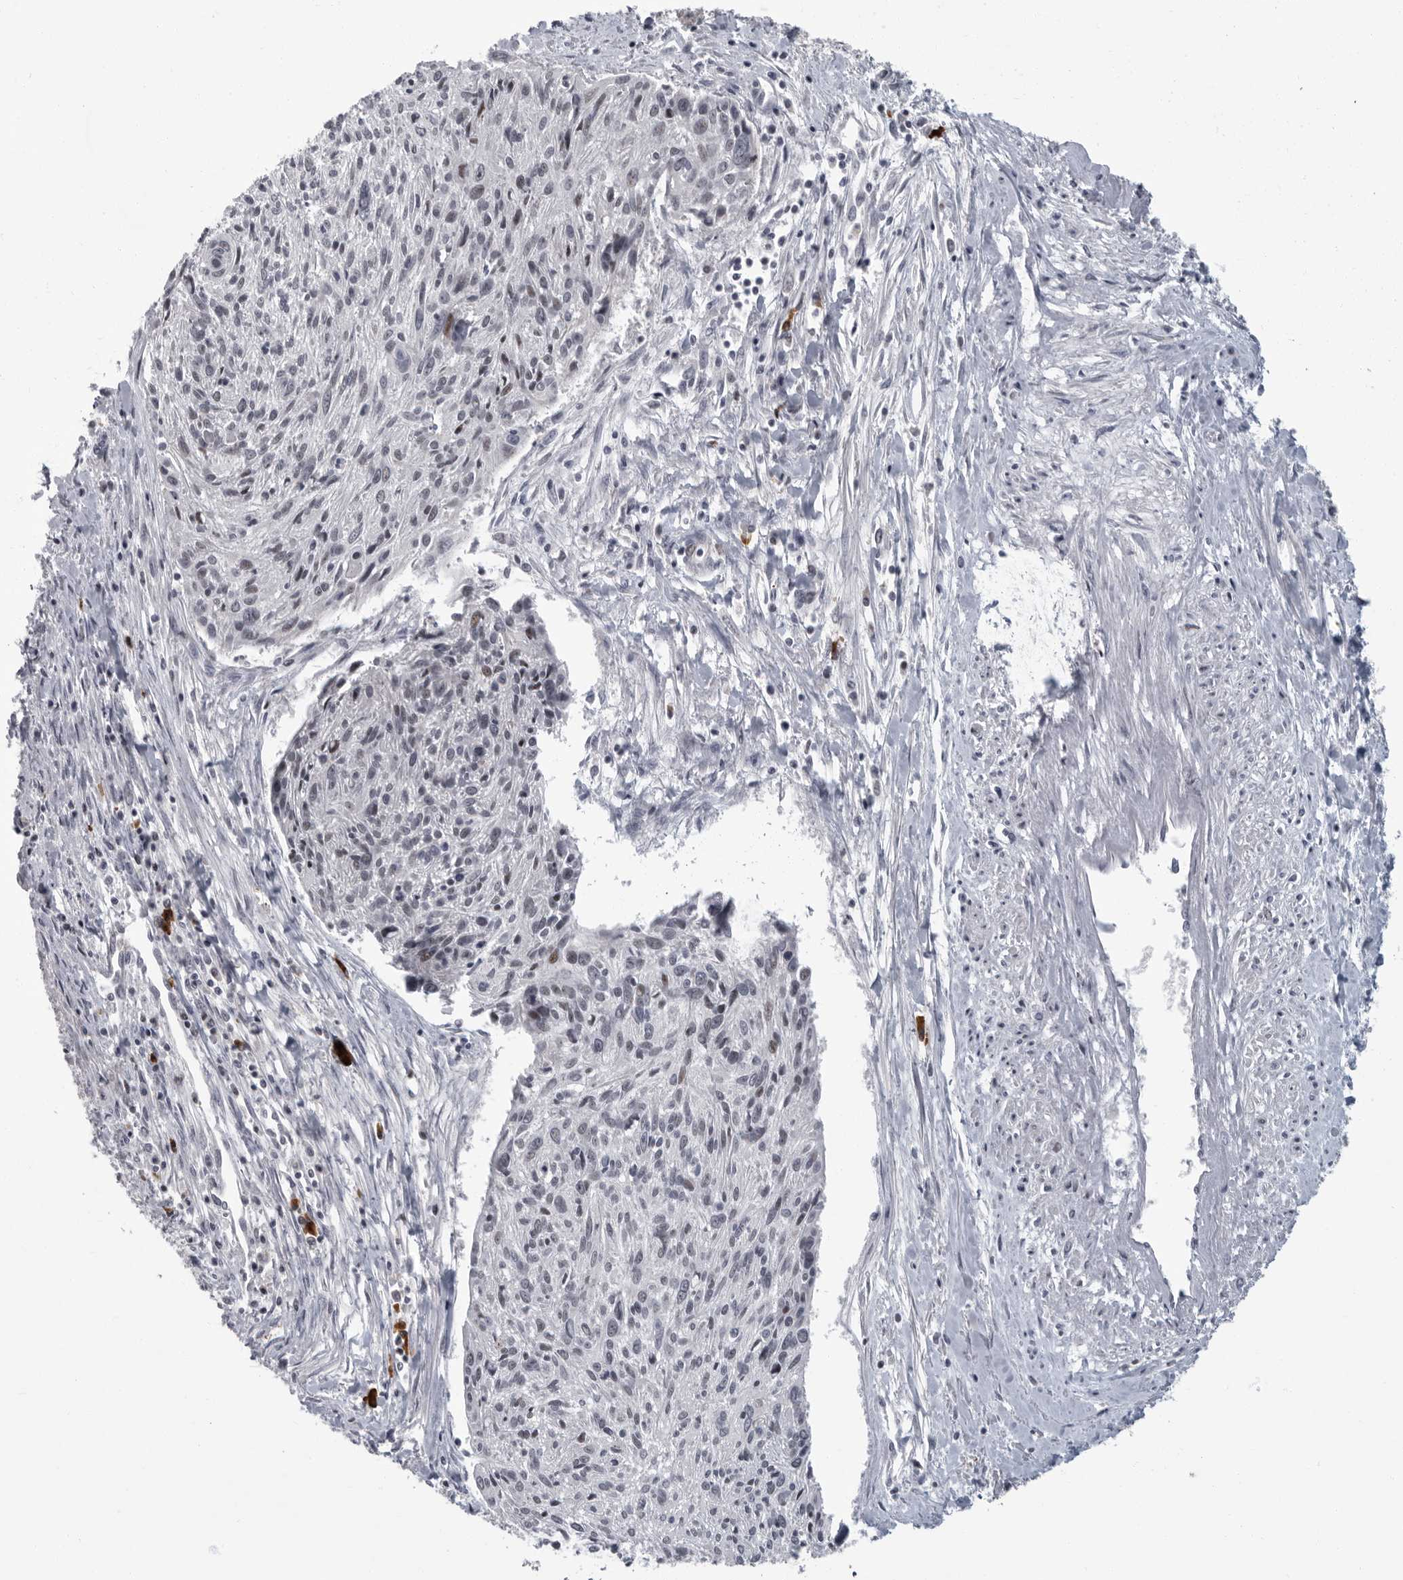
{"staining": {"intensity": "weak", "quantity": "<25%", "location": "nuclear"}, "tissue": "cervical cancer", "cell_type": "Tumor cells", "image_type": "cancer", "snomed": [{"axis": "morphology", "description": "Squamous cell carcinoma, NOS"}, {"axis": "topography", "description": "Cervix"}], "caption": "A high-resolution image shows IHC staining of cervical squamous cell carcinoma, which demonstrates no significant expression in tumor cells.", "gene": "SLC25A39", "patient": {"sex": "female", "age": 51}}